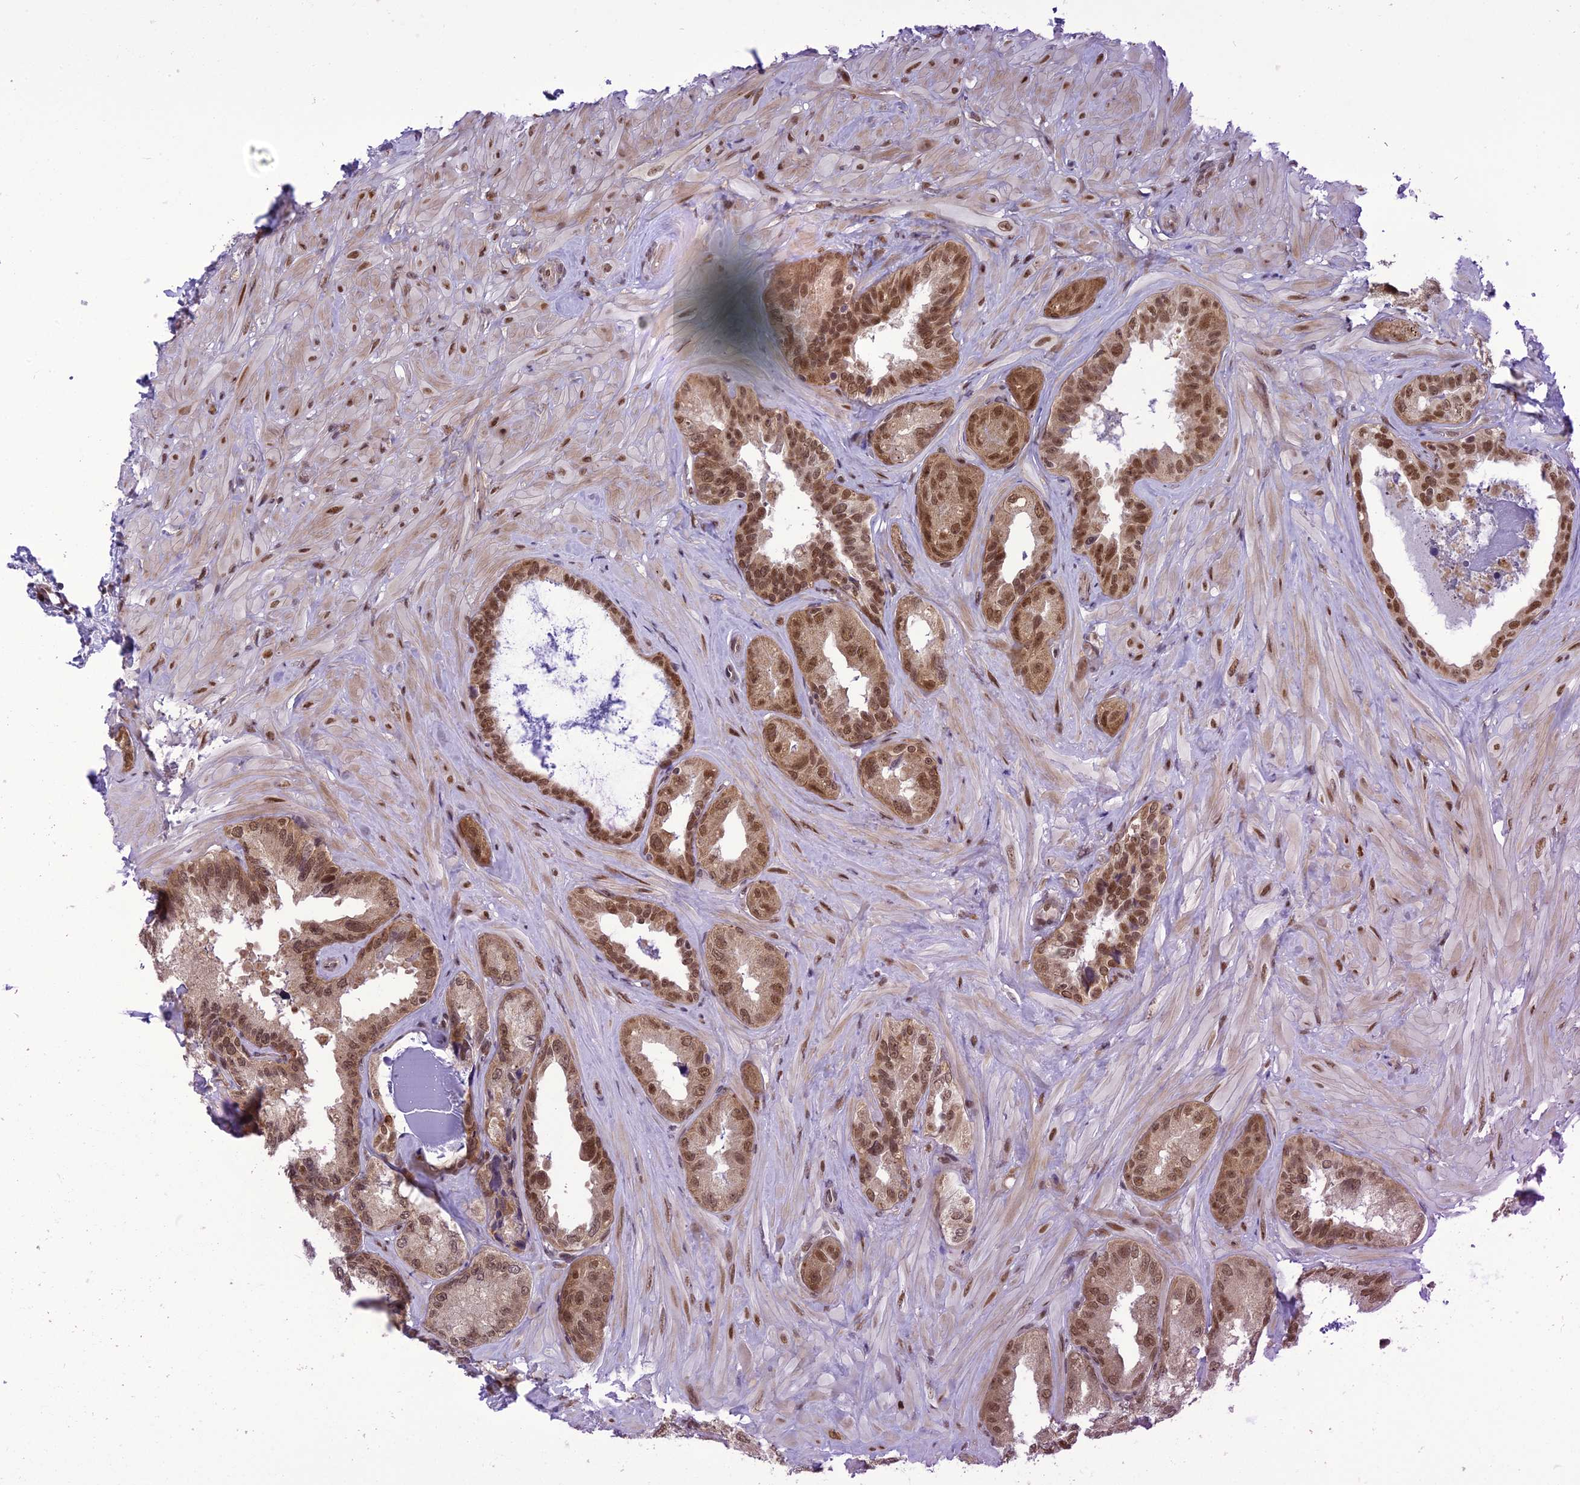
{"staining": {"intensity": "moderate", "quantity": ">75%", "location": "cytoplasmic/membranous,nuclear"}, "tissue": "seminal vesicle", "cell_type": "Glandular cells", "image_type": "normal", "snomed": [{"axis": "morphology", "description": "Normal tissue, NOS"}, {"axis": "topography", "description": "Seminal veicle"}, {"axis": "topography", "description": "Peripheral nerve tissue"}], "caption": "Immunohistochemistry (IHC) micrograph of normal seminal vesicle: seminal vesicle stained using immunohistochemistry (IHC) reveals medium levels of moderate protein expression localized specifically in the cytoplasmic/membranous,nuclear of glandular cells, appearing as a cytoplasmic/membranous,nuclear brown color.", "gene": "RTRAF", "patient": {"sex": "male", "age": 67}}